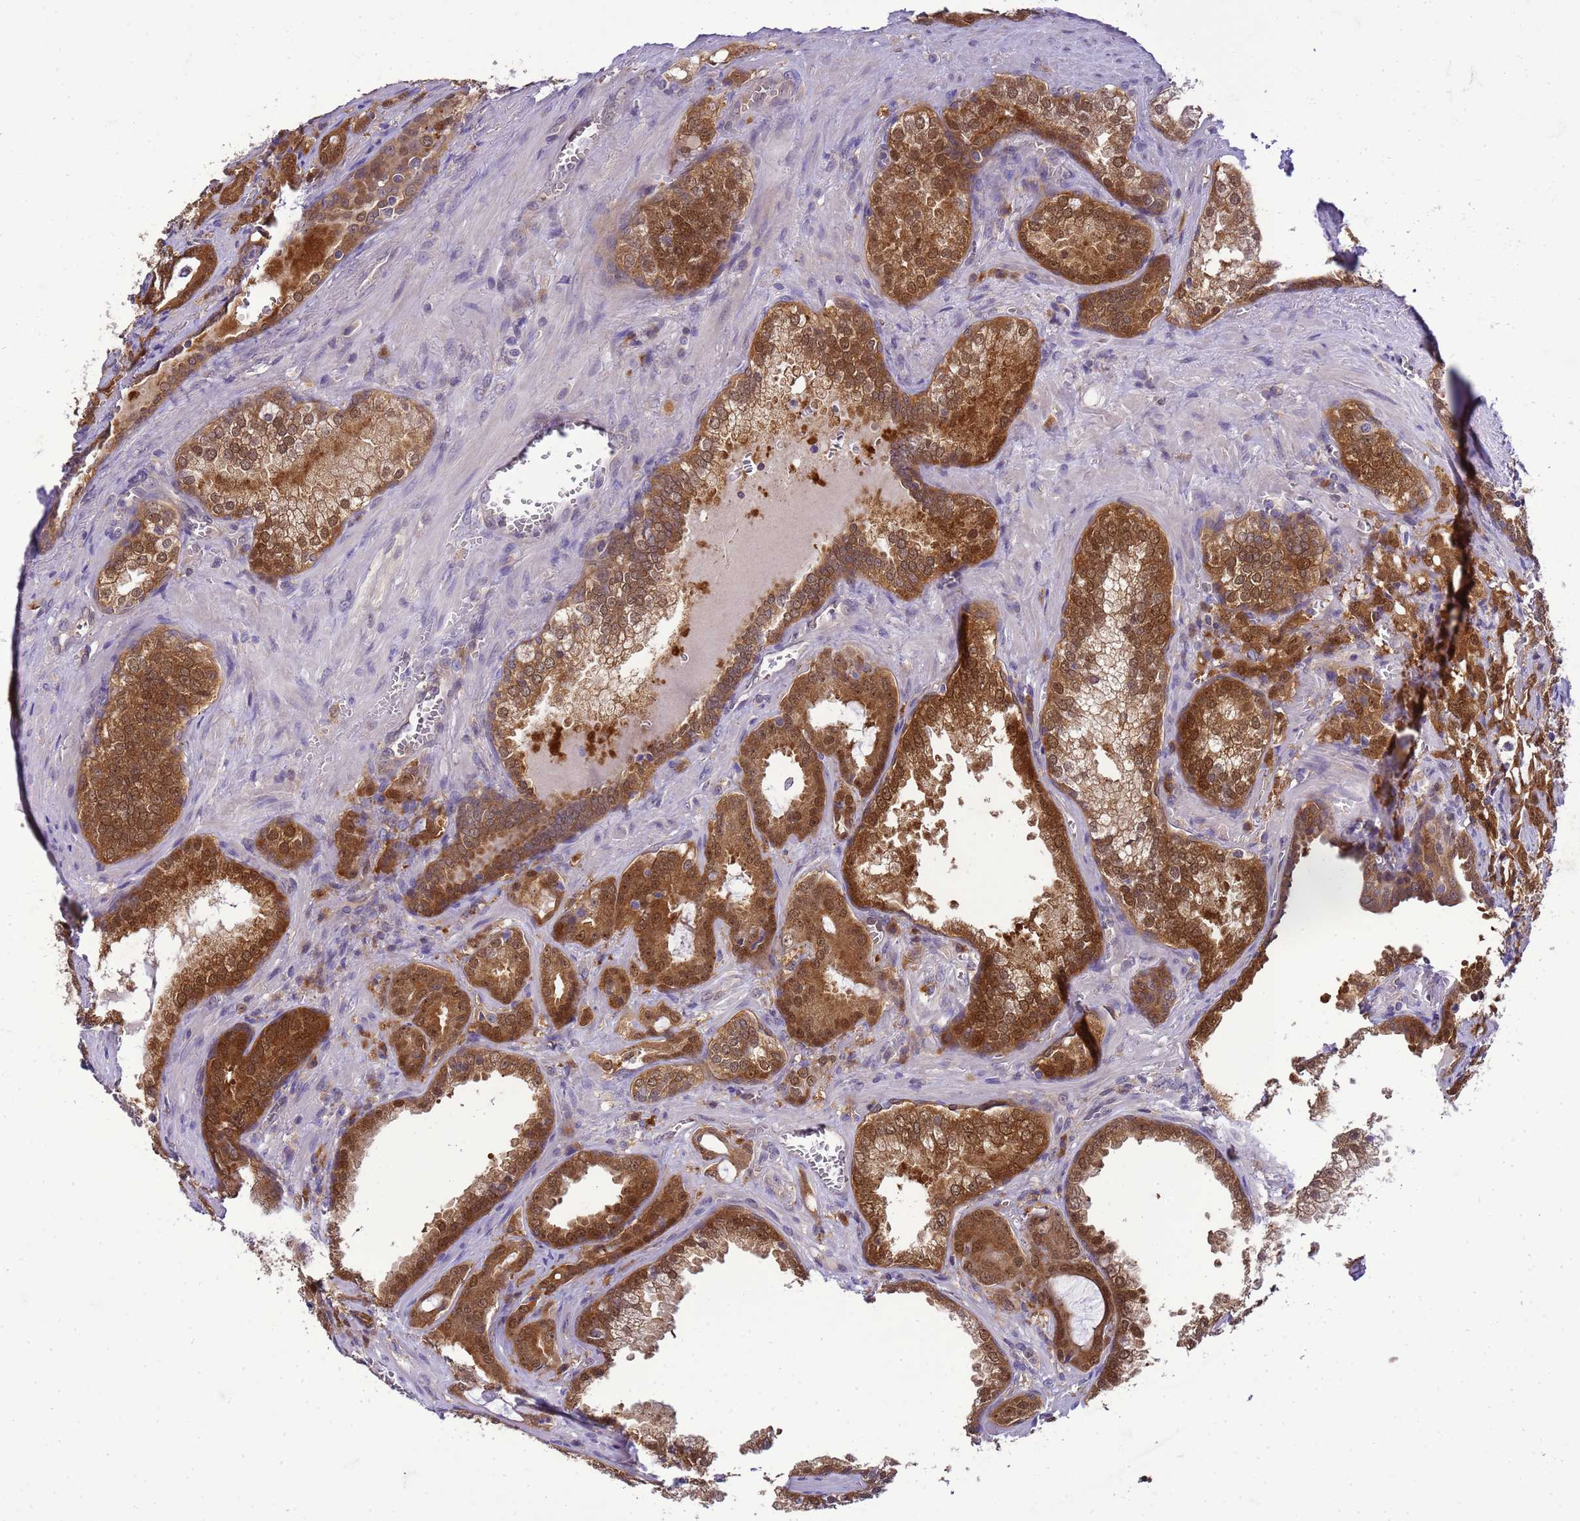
{"staining": {"intensity": "strong", "quantity": ">75%", "location": "cytoplasmic/membranous,nuclear"}, "tissue": "prostate cancer", "cell_type": "Tumor cells", "image_type": "cancer", "snomed": [{"axis": "morphology", "description": "Adenocarcinoma, High grade"}, {"axis": "topography", "description": "Prostate"}], "caption": "Prostate cancer tissue demonstrates strong cytoplasmic/membranous and nuclear positivity in about >75% of tumor cells", "gene": "DDI2", "patient": {"sex": "male", "age": 72}}